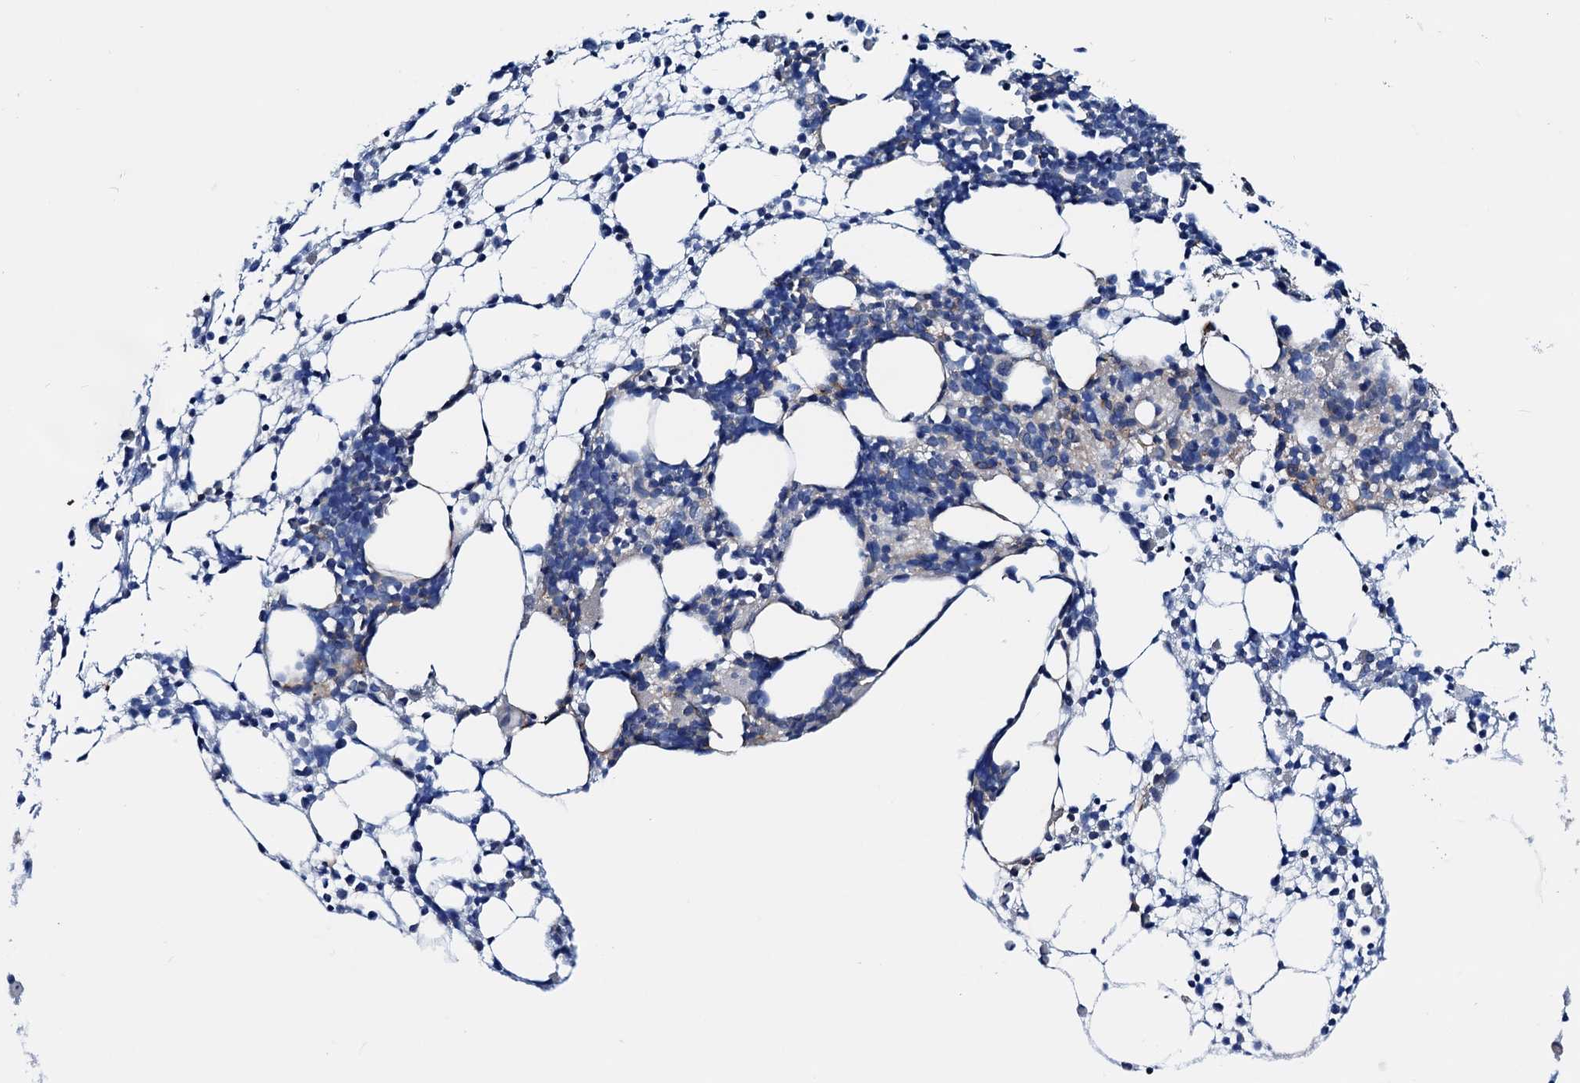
{"staining": {"intensity": "negative", "quantity": "none", "location": "none"}, "tissue": "bone marrow", "cell_type": "Hematopoietic cells", "image_type": "normal", "snomed": [{"axis": "morphology", "description": "Normal tissue, NOS"}, {"axis": "topography", "description": "Bone marrow"}], "caption": "Histopathology image shows no protein positivity in hematopoietic cells of unremarkable bone marrow.", "gene": "GCOM1", "patient": {"sex": "female", "age": 57}}